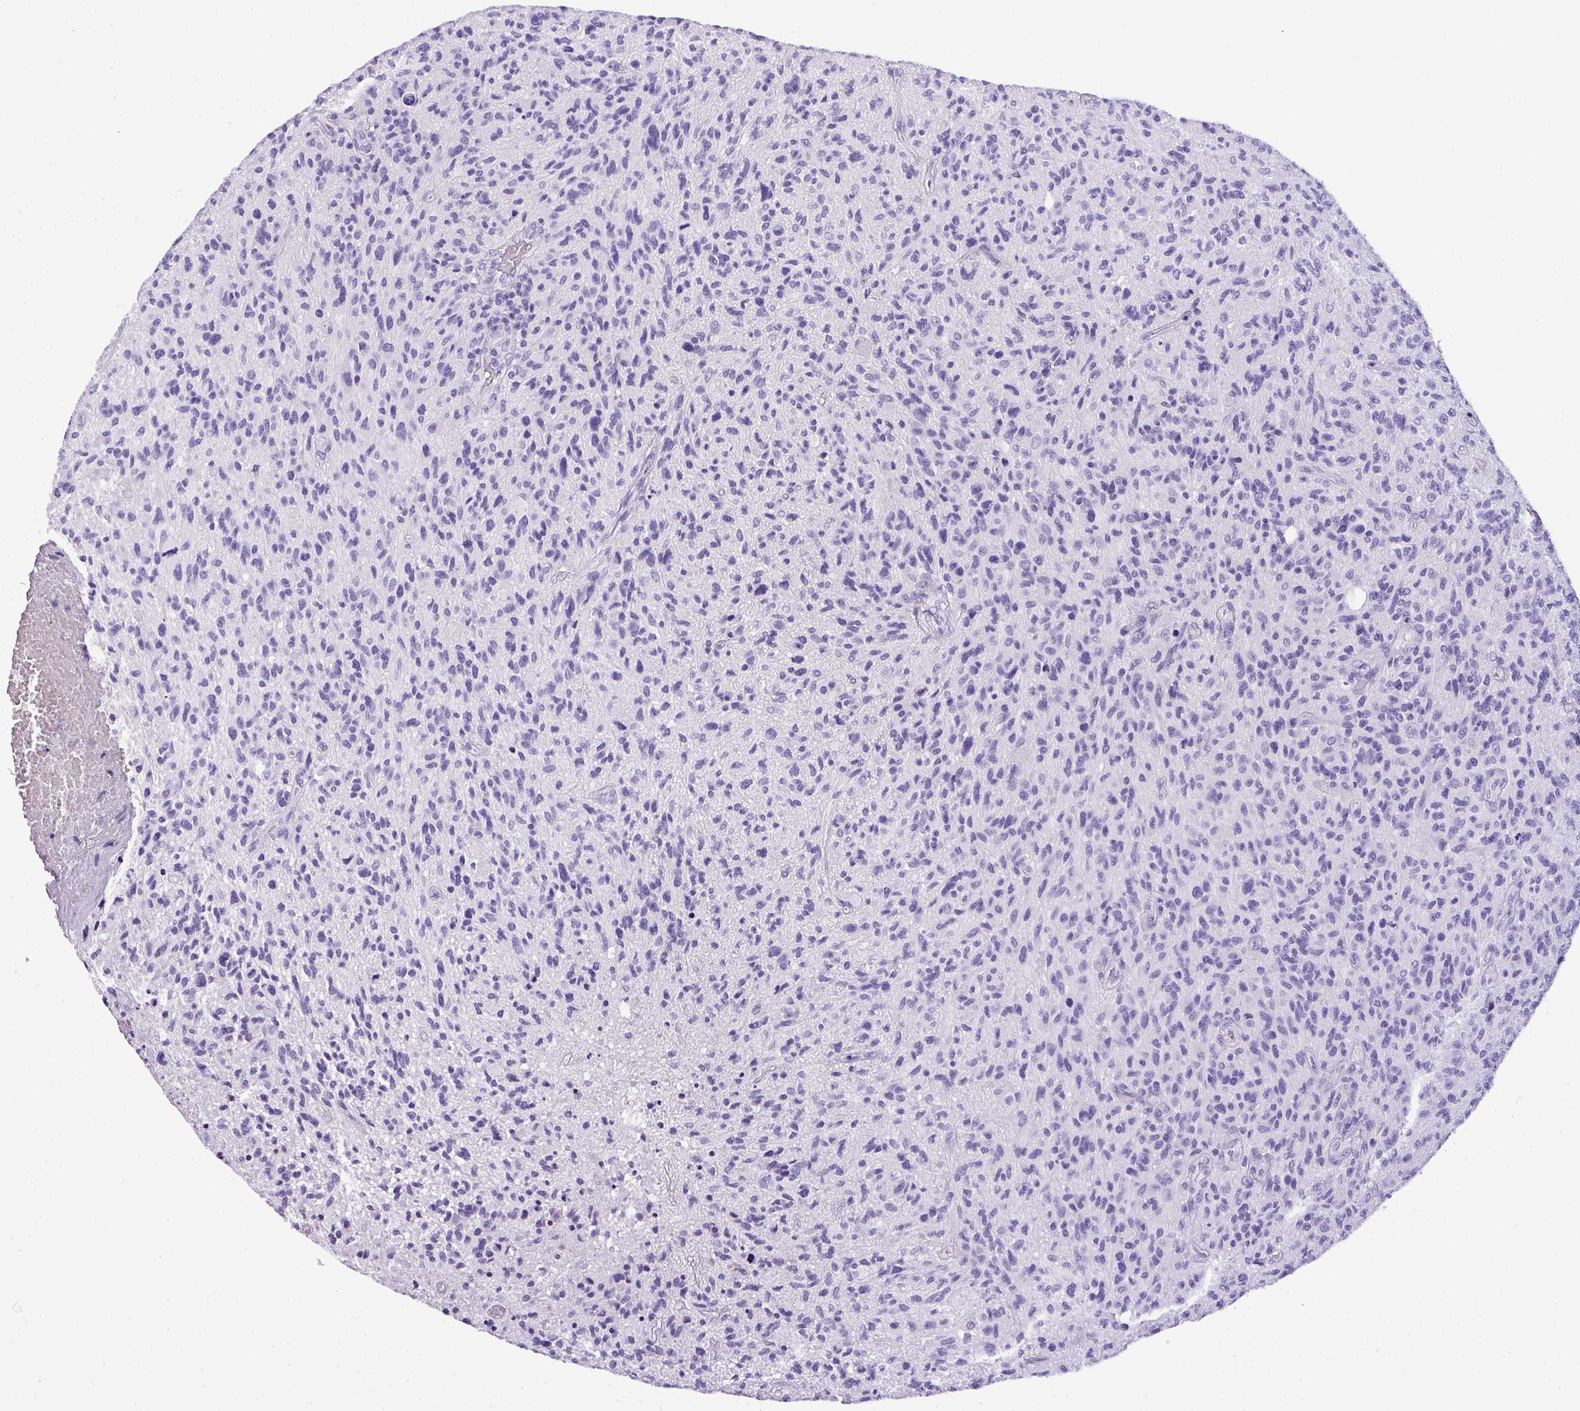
{"staining": {"intensity": "negative", "quantity": "none", "location": "none"}, "tissue": "glioma", "cell_type": "Tumor cells", "image_type": "cancer", "snomed": [{"axis": "morphology", "description": "Glioma, malignant, High grade"}, {"axis": "topography", "description": "Brain"}], "caption": "High magnification brightfield microscopy of glioma stained with DAB (3,3'-diaminobenzidine) (brown) and counterstained with hematoxylin (blue): tumor cells show no significant positivity.", "gene": "MUC21", "patient": {"sex": "male", "age": 47}}